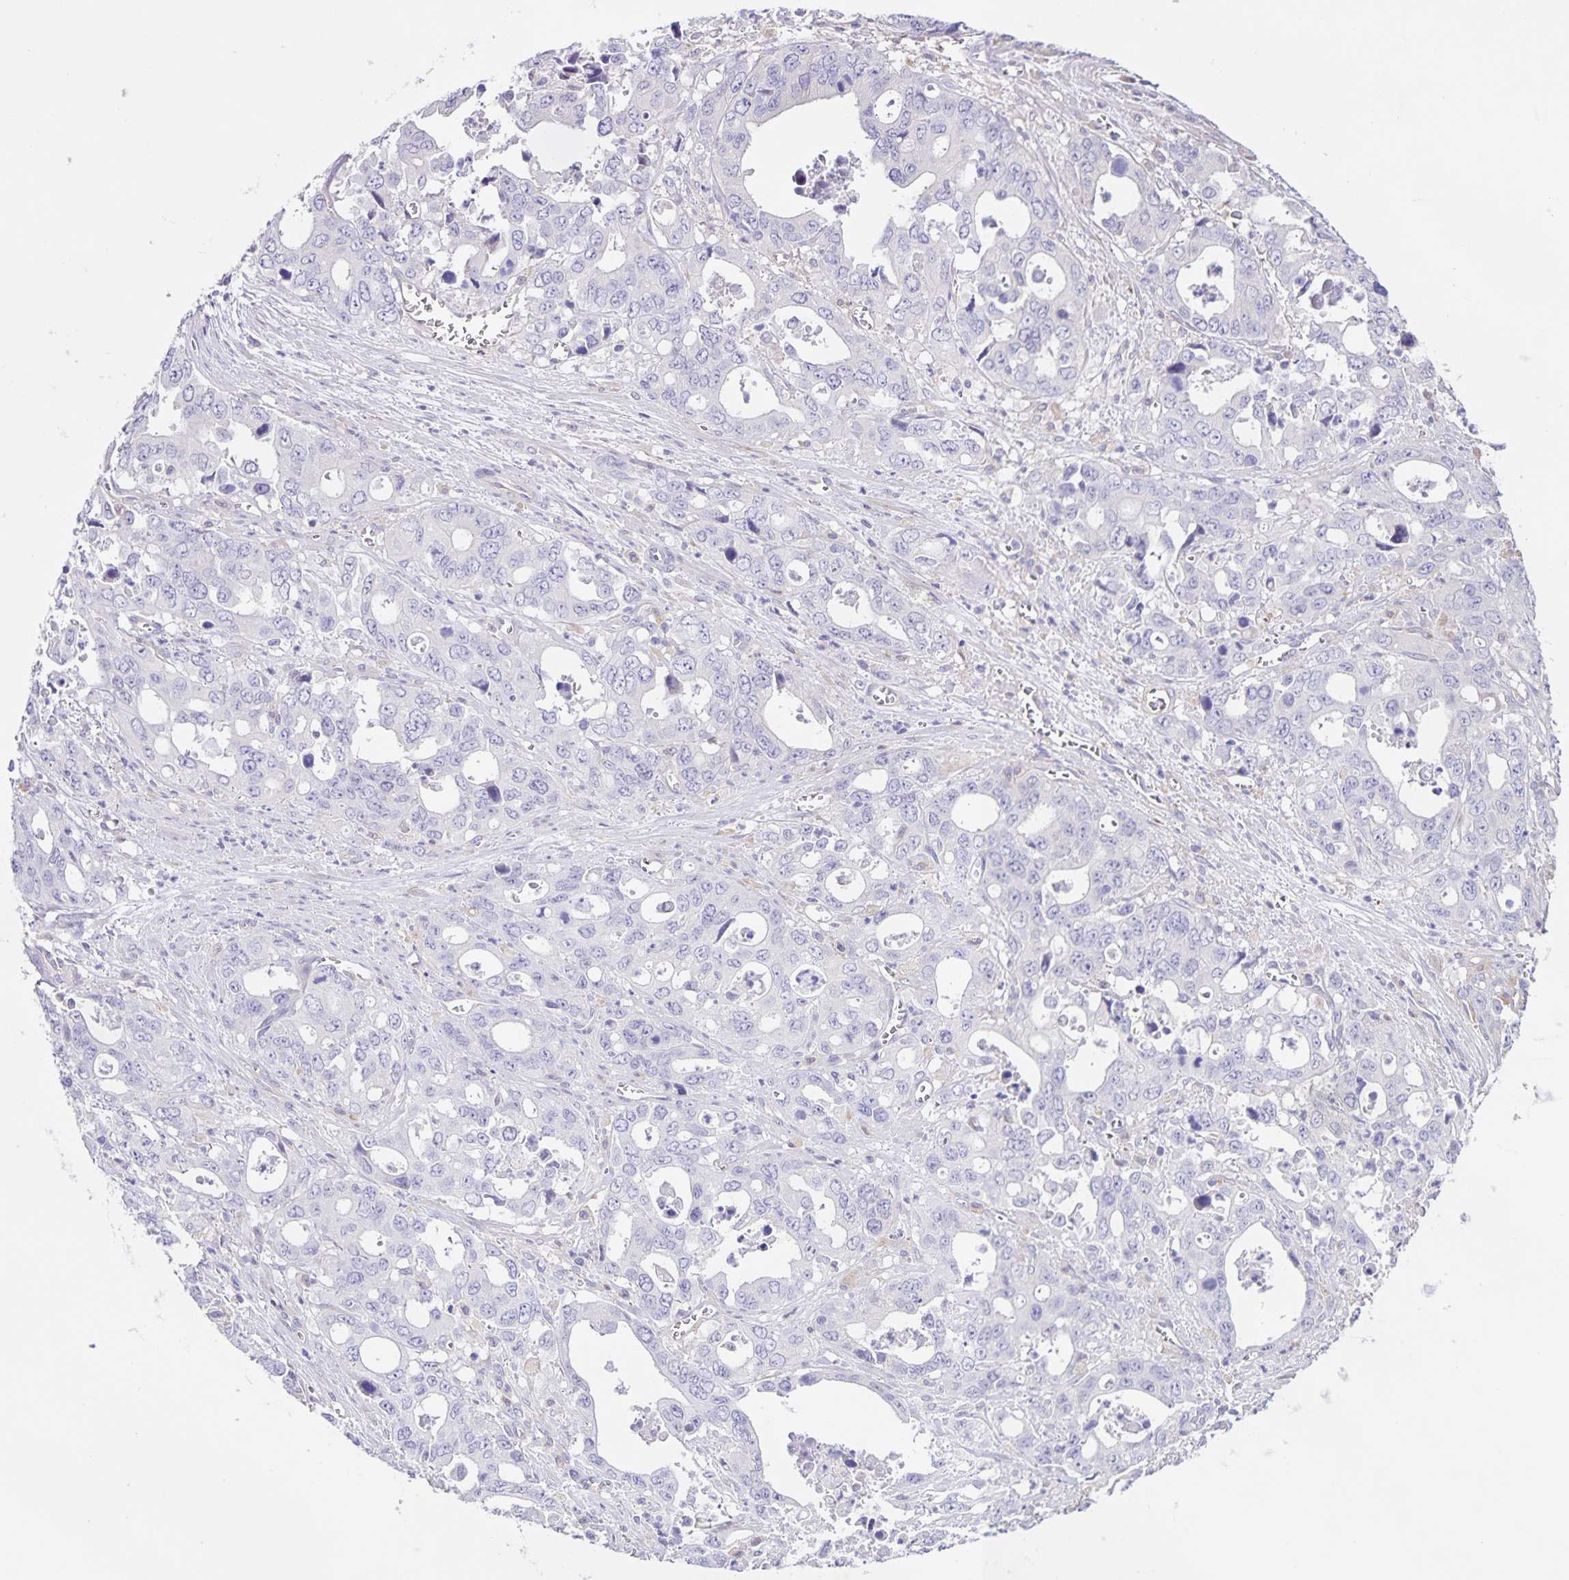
{"staining": {"intensity": "negative", "quantity": "none", "location": "none"}, "tissue": "stomach cancer", "cell_type": "Tumor cells", "image_type": "cancer", "snomed": [{"axis": "morphology", "description": "Adenocarcinoma, NOS"}, {"axis": "topography", "description": "Stomach, upper"}], "caption": "The image shows no significant staining in tumor cells of stomach cancer (adenocarcinoma). Brightfield microscopy of immunohistochemistry (IHC) stained with DAB (3,3'-diaminobenzidine) (brown) and hematoxylin (blue), captured at high magnification.", "gene": "BOLL", "patient": {"sex": "male", "age": 74}}